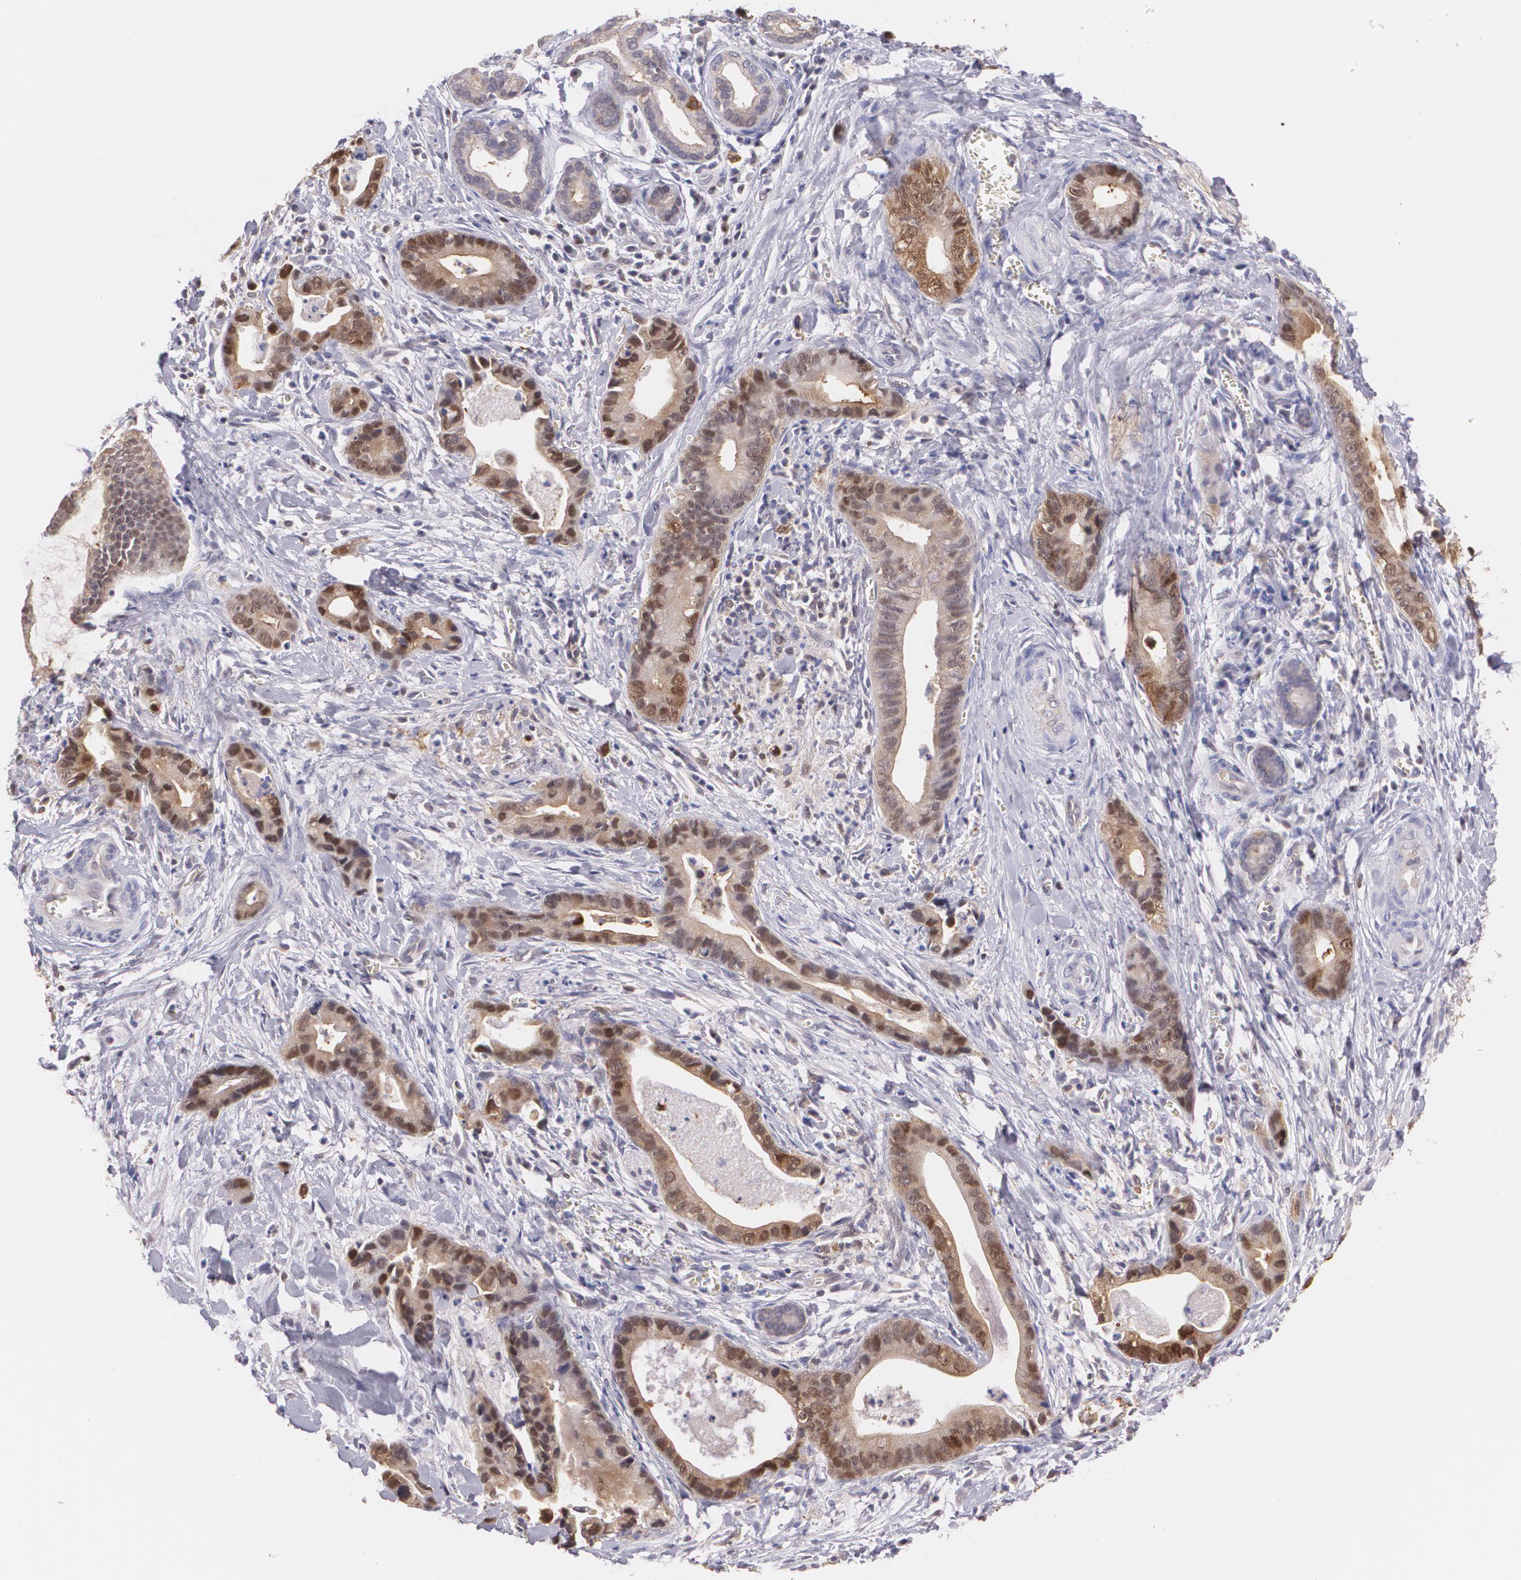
{"staining": {"intensity": "strong", "quantity": ">75%", "location": "cytoplasmic/membranous,nuclear"}, "tissue": "liver cancer", "cell_type": "Tumor cells", "image_type": "cancer", "snomed": [{"axis": "morphology", "description": "Cholangiocarcinoma"}, {"axis": "topography", "description": "Liver"}], "caption": "Liver cholangiocarcinoma stained with IHC displays strong cytoplasmic/membranous and nuclear expression in about >75% of tumor cells. (DAB (3,3'-diaminobenzidine) = brown stain, brightfield microscopy at high magnification).", "gene": "HSPH1", "patient": {"sex": "female", "age": 55}}